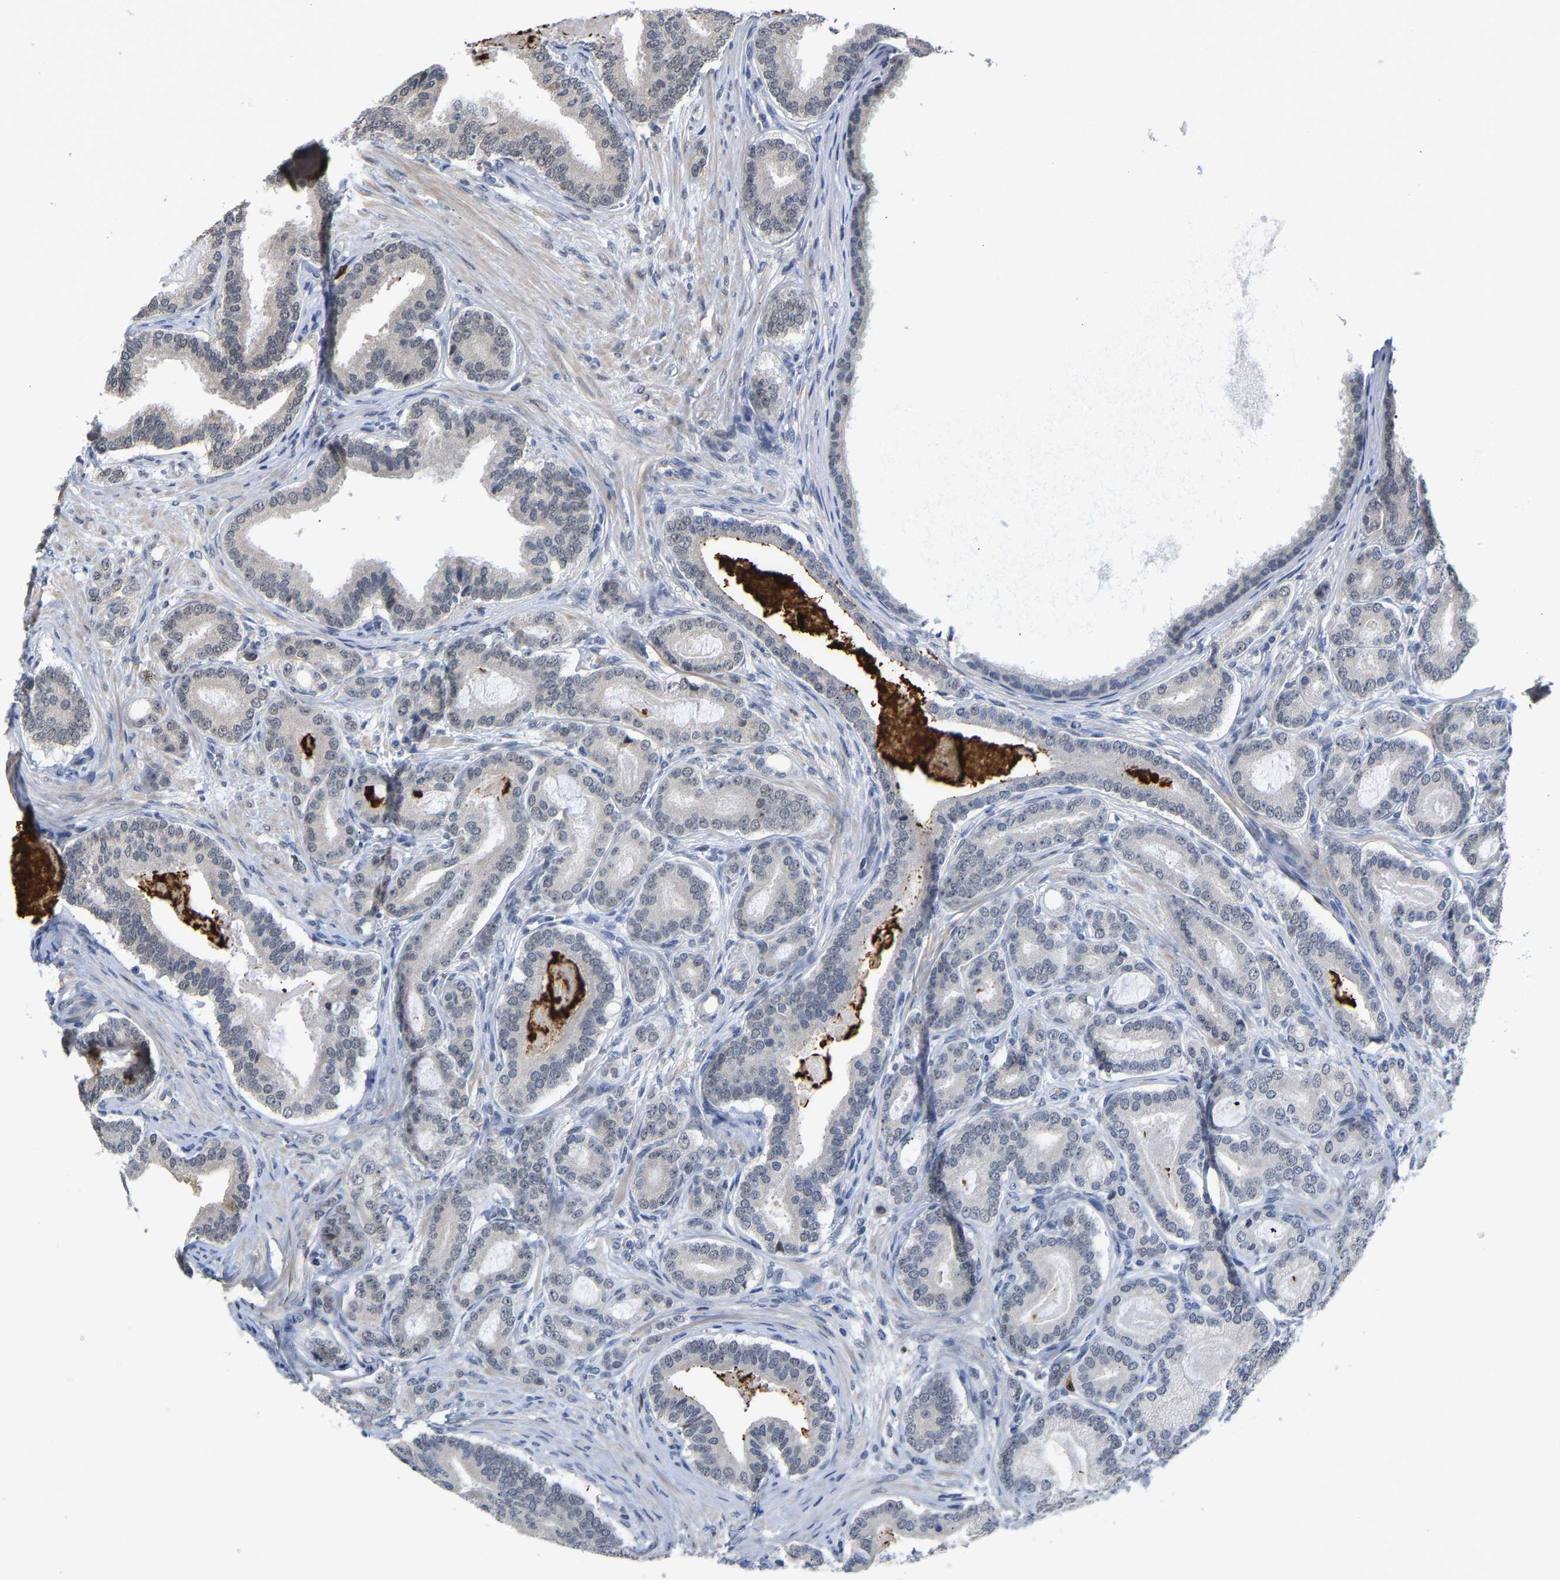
{"staining": {"intensity": "negative", "quantity": "none", "location": "none"}, "tissue": "prostate cancer", "cell_type": "Tumor cells", "image_type": "cancer", "snomed": [{"axis": "morphology", "description": "Adenocarcinoma, High grade"}, {"axis": "topography", "description": "Prostate"}], "caption": "DAB (3,3'-diaminobenzidine) immunohistochemical staining of adenocarcinoma (high-grade) (prostate) exhibits no significant positivity in tumor cells. (DAB immunohistochemistry (IHC) with hematoxylin counter stain).", "gene": "TDRD7", "patient": {"sex": "male", "age": 60}}